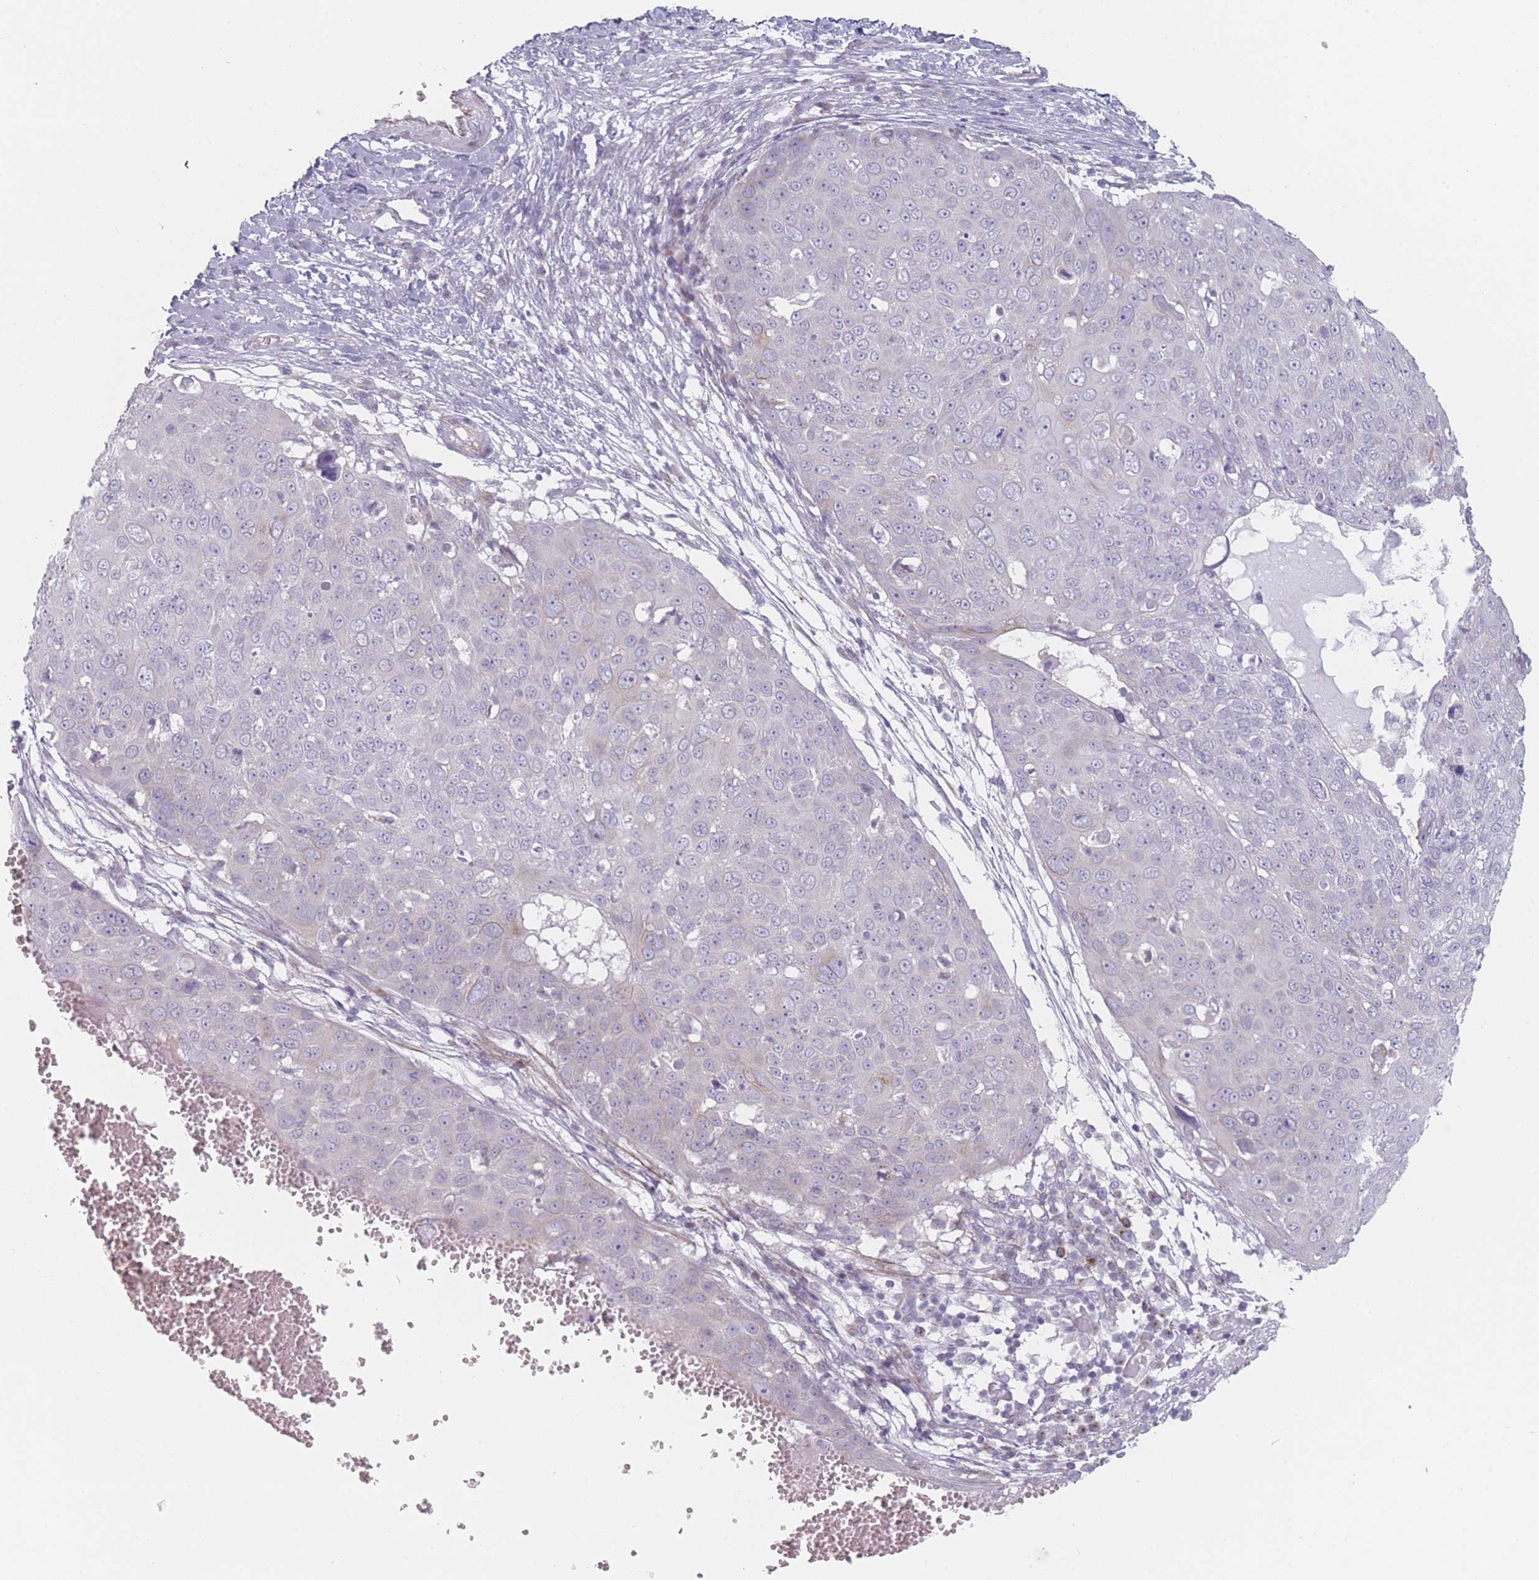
{"staining": {"intensity": "negative", "quantity": "none", "location": "none"}, "tissue": "skin cancer", "cell_type": "Tumor cells", "image_type": "cancer", "snomed": [{"axis": "morphology", "description": "Squamous cell carcinoma, NOS"}, {"axis": "topography", "description": "Skin"}], "caption": "High power microscopy histopathology image of an immunohistochemistry histopathology image of skin cancer (squamous cell carcinoma), revealing no significant staining in tumor cells. The staining was performed using DAB to visualize the protein expression in brown, while the nuclei were stained in blue with hematoxylin (Magnification: 20x).", "gene": "RNF4", "patient": {"sex": "male", "age": 71}}